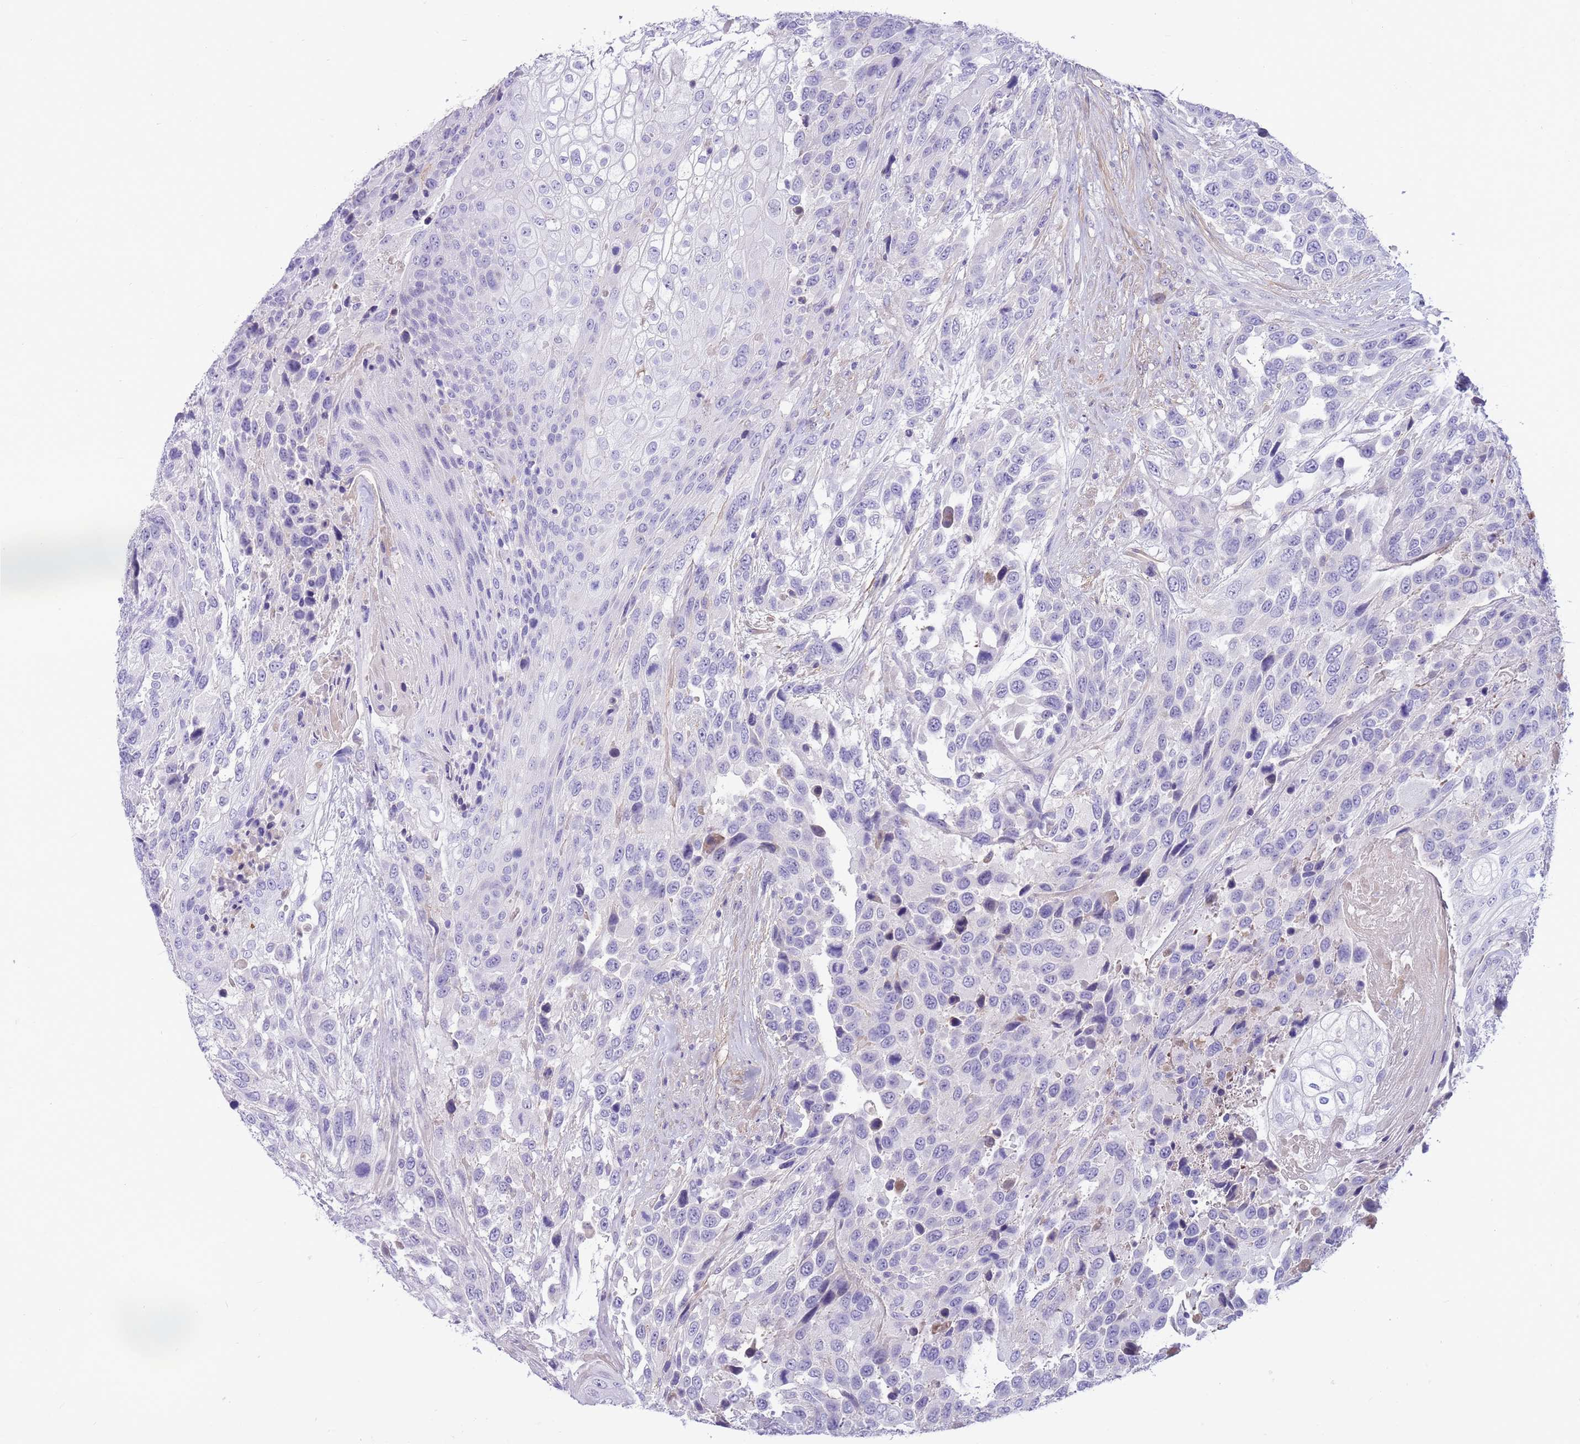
{"staining": {"intensity": "negative", "quantity": "none", "location": "none"}, "tissue": "urothelial cancer", "cell_type": "Tumor cells", "image_type": "cancer", "snomed": [{"axis": "morphology", "description": "Urothelial carcinoma, High grade"}, {"axis": "topography", "description": "Urinary bladder"}], "caption": "Immunohistochemistry image of neoplastic tissue: human urothelial cancer stained with DAB shows no significant protein positivity in tumor cells.", "gene": "LEPROTL1", "patient": {"sex": "female", "age": 70}}